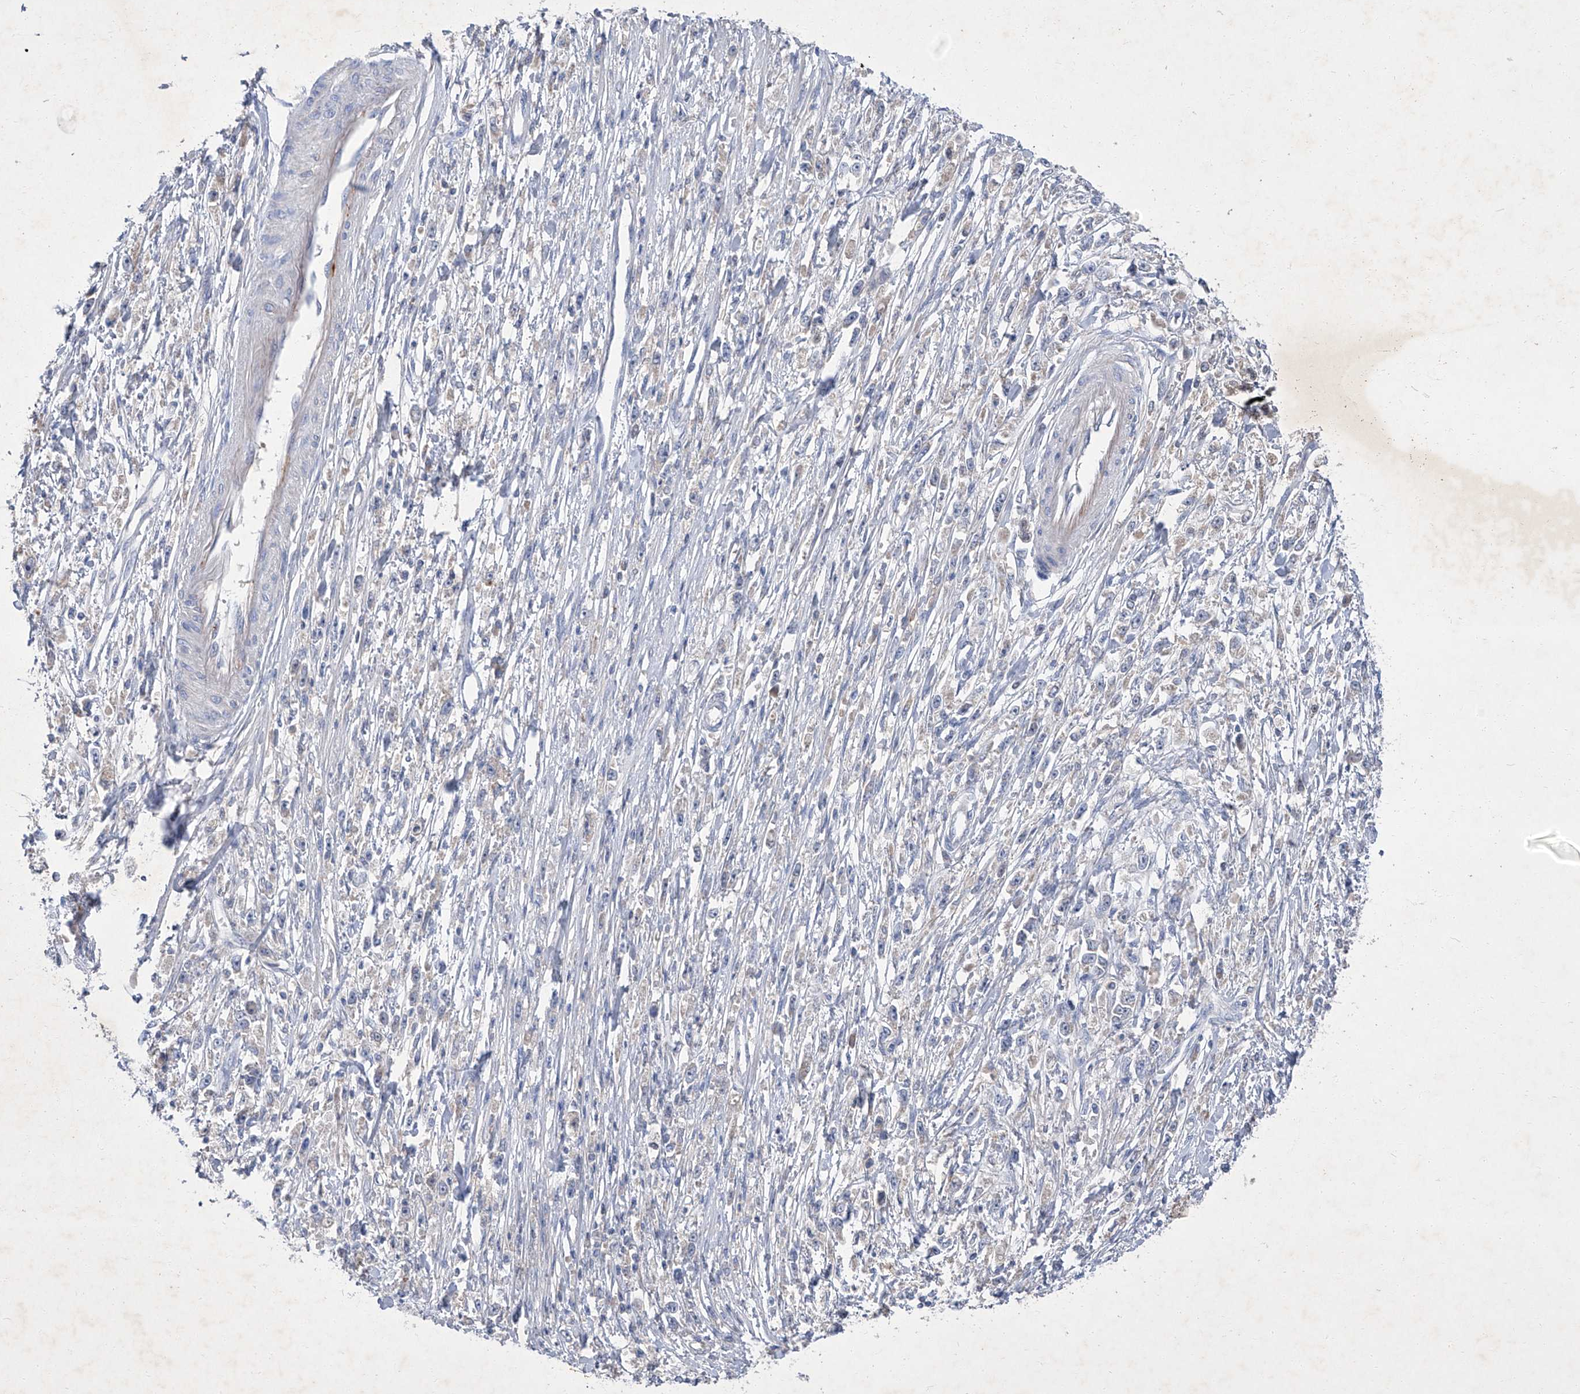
{"staining": {"intensity": "negative", "quantity": "none", "location": "none"}, "tissue": "stomach cancer", "cell_type": "Tumor cells", "image_type": "cancer", "snomed": [{"axis": "morphology", "description": "Adenocarcinoma, NOS"}, {"axis": "topography", "description": "Stomach"}], "caption": "Immunohistochemical staining of stomach cancer reveals no significant staining in tumor cells.", "gene": "SBK2", "patient": {"sex": "female", "age": 59}}